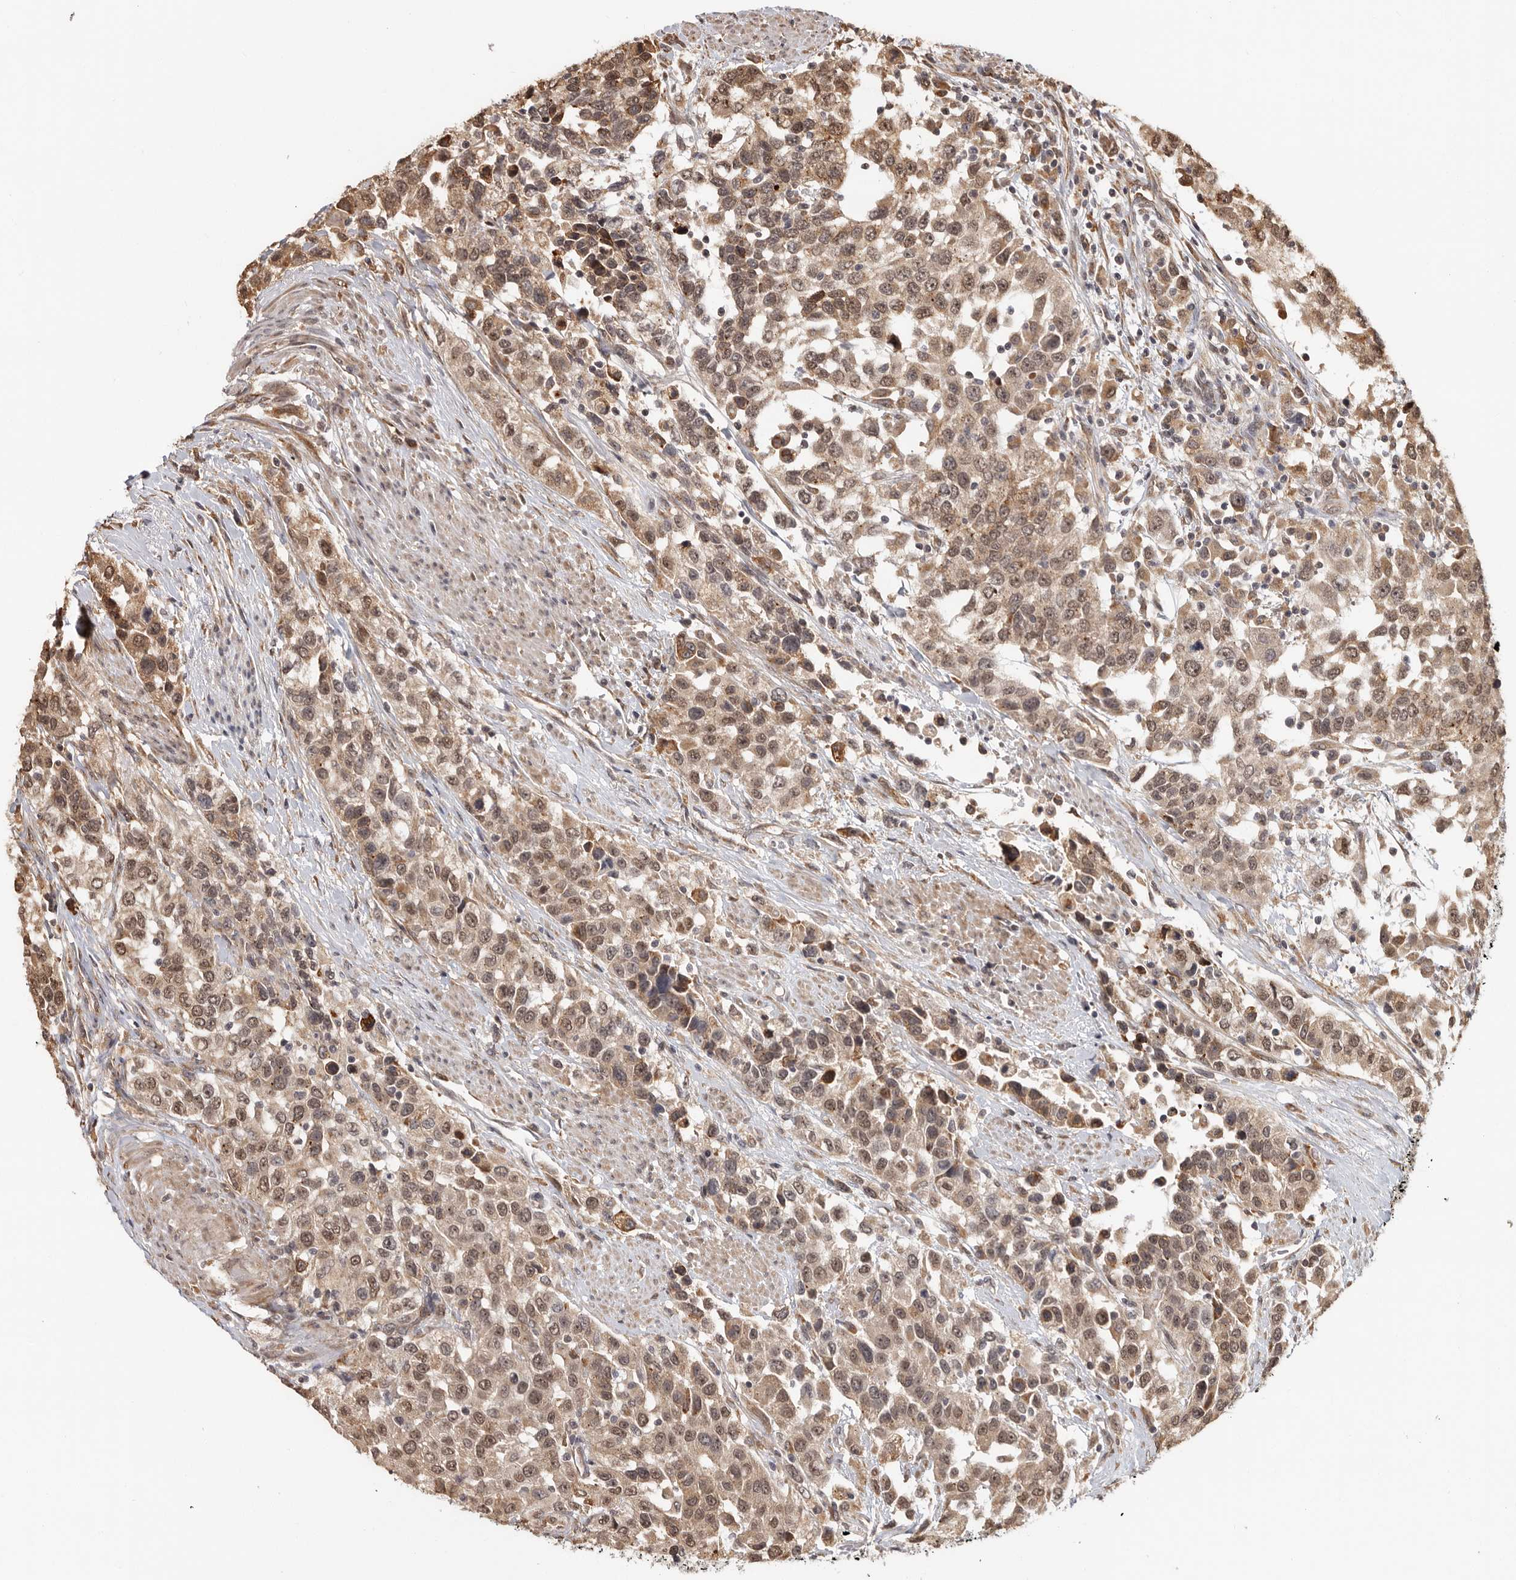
{"staining": {"intensity": "moderate", "quantity": ">75%", "location": "cytoplasmic/membranous,nuclear"}, "tissue": "urothelial cancer", "cell_type": "Tumor cells", "image_type": "cancer", "snomed": [{"axis": "morphology", "description": "Urothelial carcinoma, High grade"}, {"axis": "topography", "description": "Urinary bladder"}], "caption": "Immunohistochemical staining of human high-grade urothelial carcinoma reveals medium levels of moderate cytoplasmic/membranous and nuclear expression in approximately >75% of tumor cells.", "gene": "ZNF83", "patient": {"sex": "female", "age": 80}}